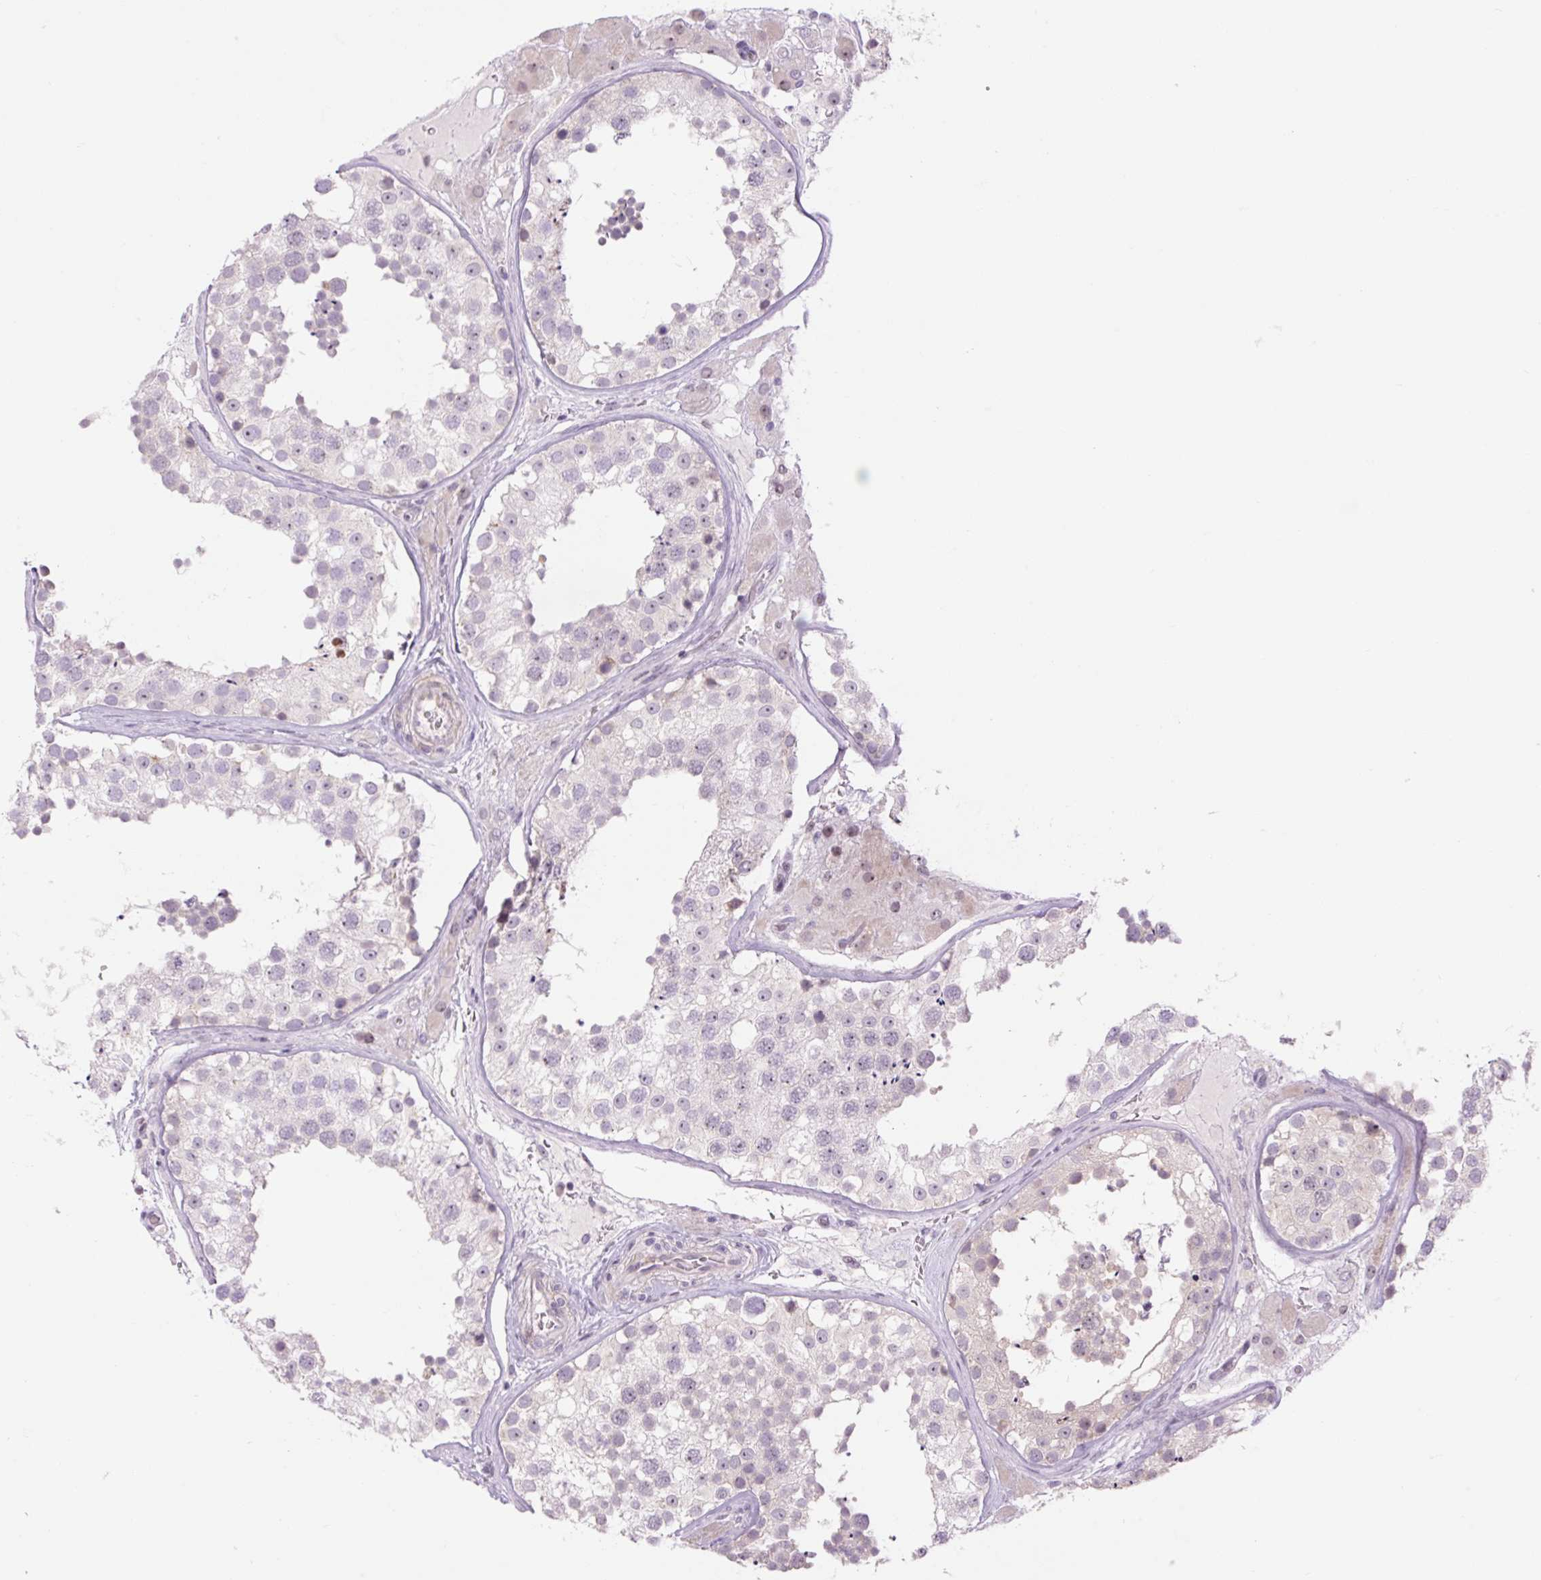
{"staining": {"intensity": "weak", "quantity": "<25%", "location": "nuclear"}, "tissue": "testis", "cell_type": "Cells in seminiferous ducts", "image_type": "normal", "snomed": [{"axis": "morphology", "description": "Normal tissue, NOS"}, {"axis": "topography", "description": "Testis"}], "caption": "Immunohistochemistry (IHC) histopathology image of unremarkable testis stained for a protein (brown), which shows no expression in cells in seminiferous ducts.", "gene": "ENSG00000268750", "patient": {"sex": "male", "age": 26}}